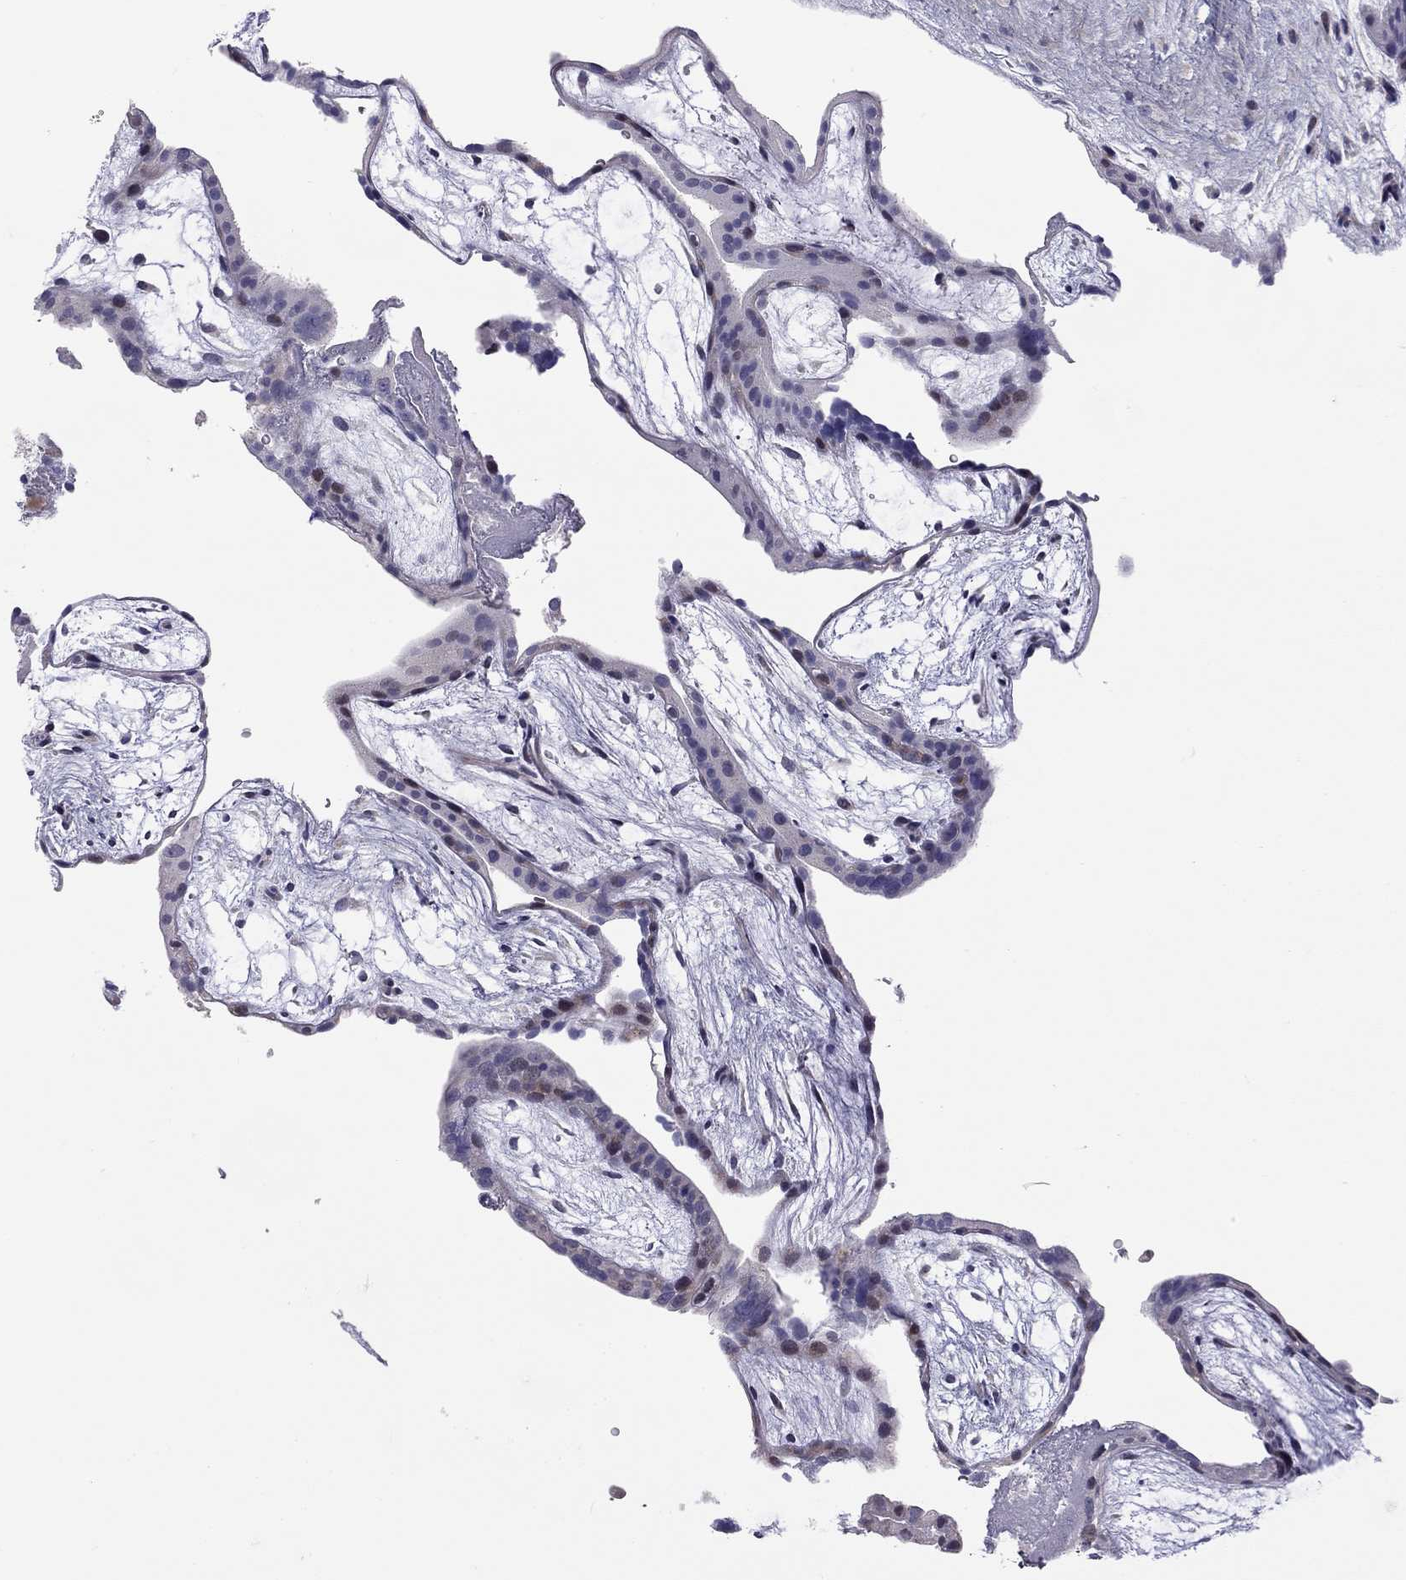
{"staining": {"intensity": "negative", "quantity": "none", "location": "none"}, "tissue": "placenta", "cell_type": "Decidual cells", "image_type": "normal", "snomed": [{"axis": "morphology", "description": "Normal tissue, NOS"}, {"axis": "topography", "description": "Placenta"}], "caption": "A photomicrograph of placenta stained for a protein shows no brown staining in decidual cells. (DAB (3,3'-diaminobenzidine) IHC, high magnification).", "gene": "C8orf88", "patient": {"sex": "female", "age": 19}}